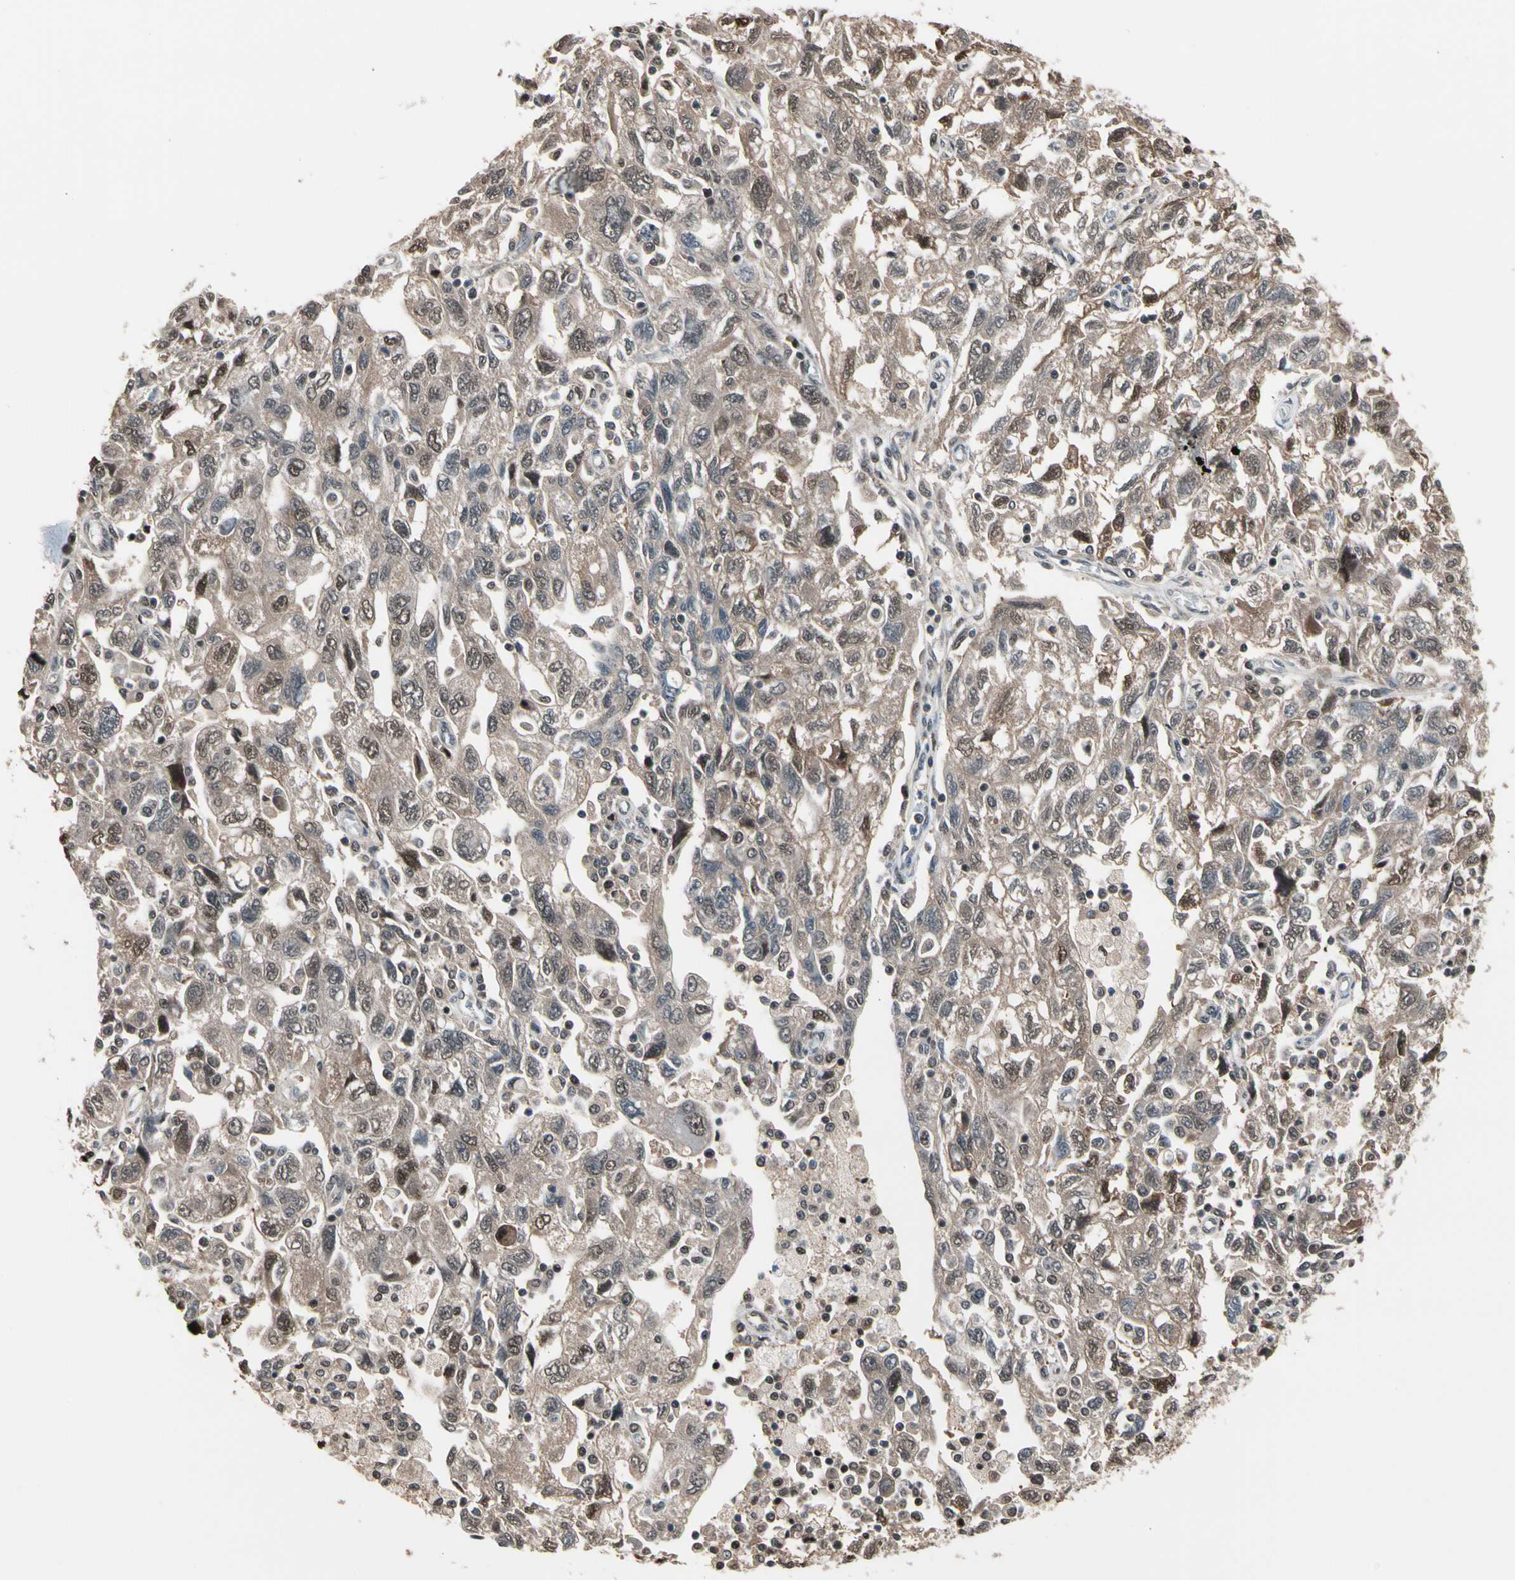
{"staining": {"intensity": "weak", "quantity": ">75%", "location": "cytoplasmic/membranous,nuclear"}, "tissue": "ovarian cancer", "cell_type": "Tumor cells", "image_type": "cancer", "snomed": [{"axis": "morphology", "description": "Carcinoma, NOS"}, {"axis": "morphology", "description": "Cystadenocarcinoma, serous, NOS"}, {"axis": "topography", "description": "Ovary"}], "caption": "IHC (DAB (3,3'-diaminobenzidine)) staining of ovarian cancer shows weak cytoplasmic/membranous and nuclear protein staining in approximately >75% of tumor cells.", "gene": "PSMA2", "patient": {"sex": "female", "age": 69}}